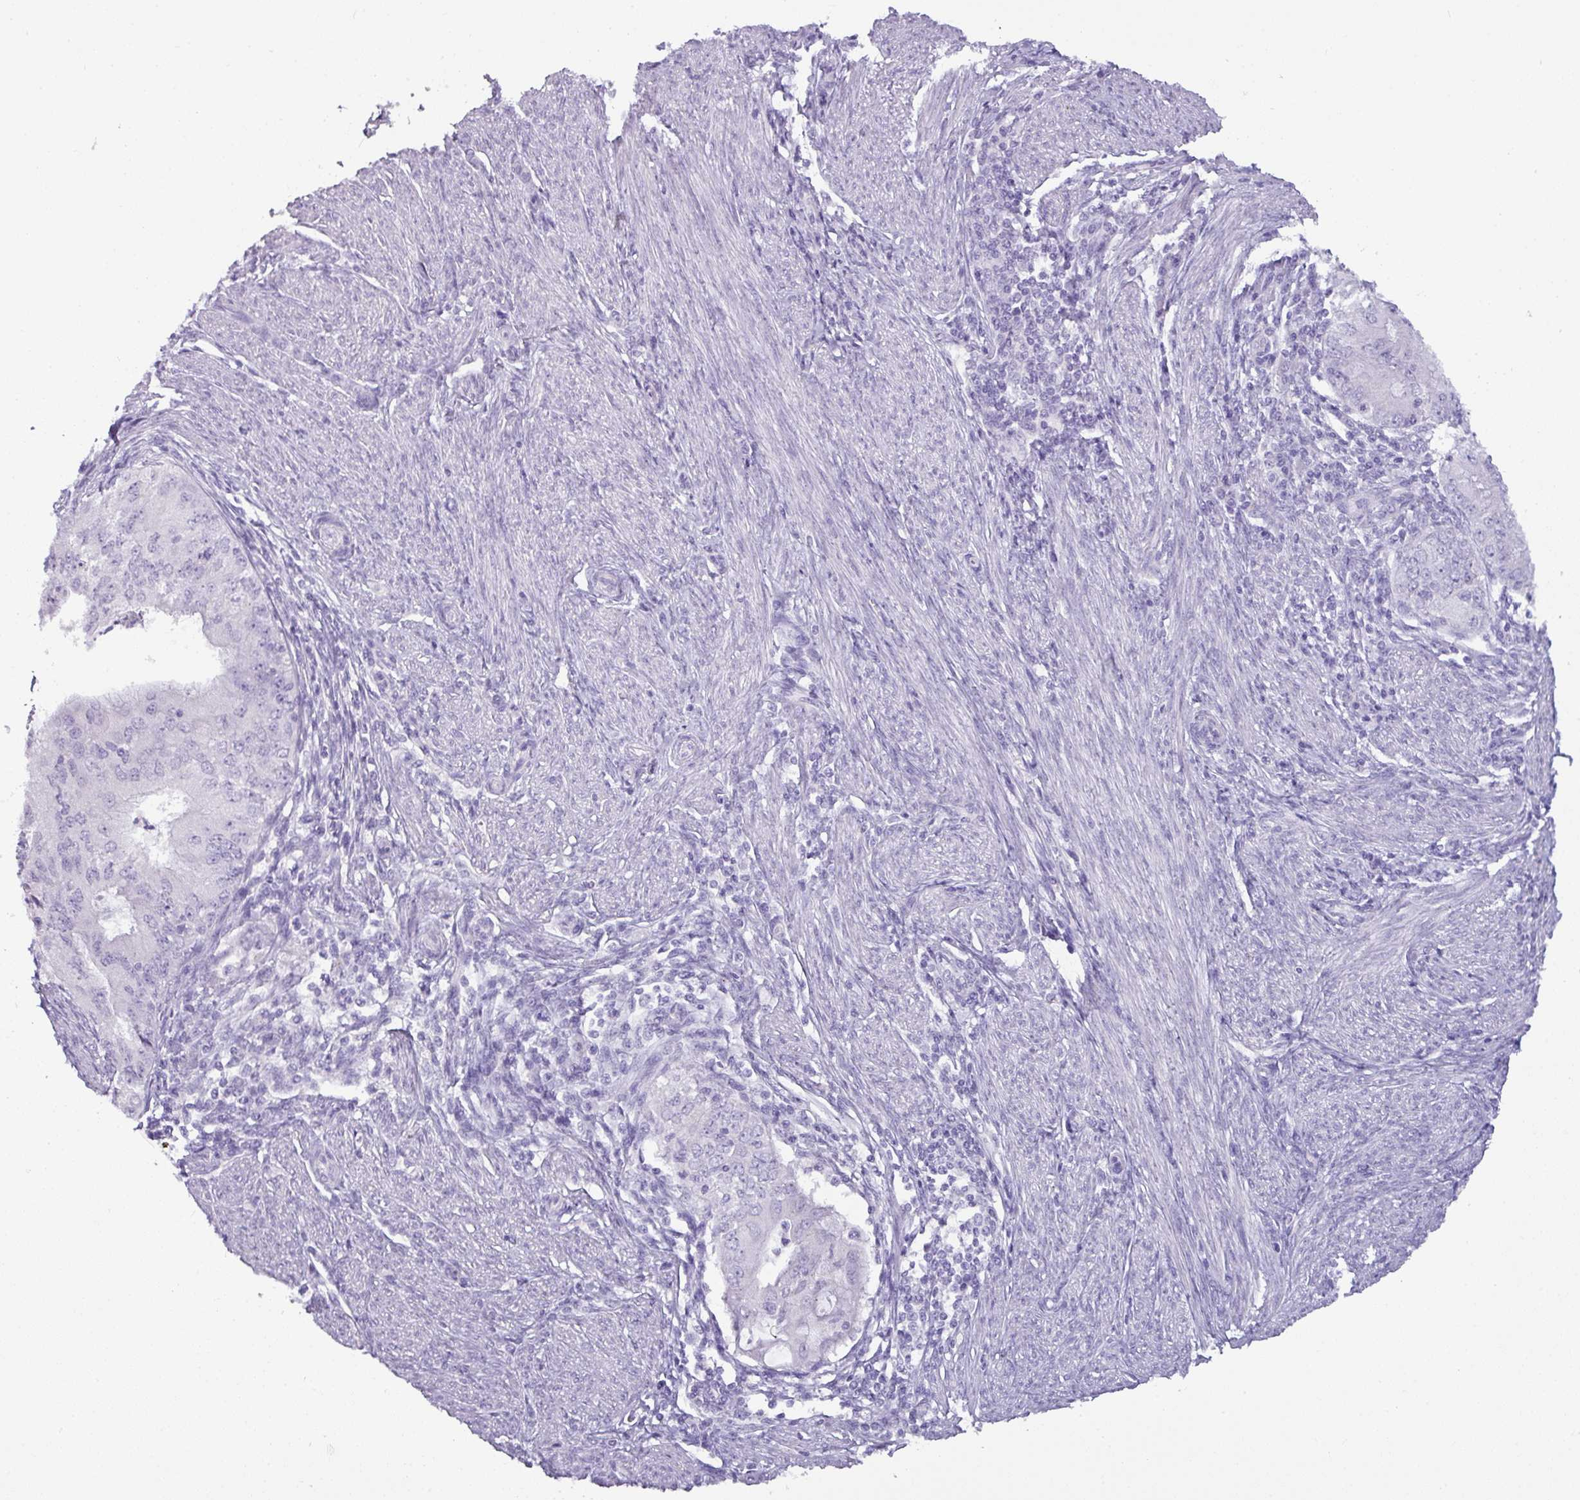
{"staining": {"intensity": "negative", "quantity": "none", "location": "none"}, "tissue": "endometrial cancer", "cell_type": "Tumor cells", "image_type": "cancer", "snomed": [{"axis": "morphology", "description": "Adenocarcinoma, NOS"}, {"axis": "topography", "description": "Endometrium"}], "caption": "Endometrial cancer was stained to show a protein in brown. There is no significant staining in tumor cells.", "gene": "NAPSA", "patient": {"sex": "female", "age": 50}}